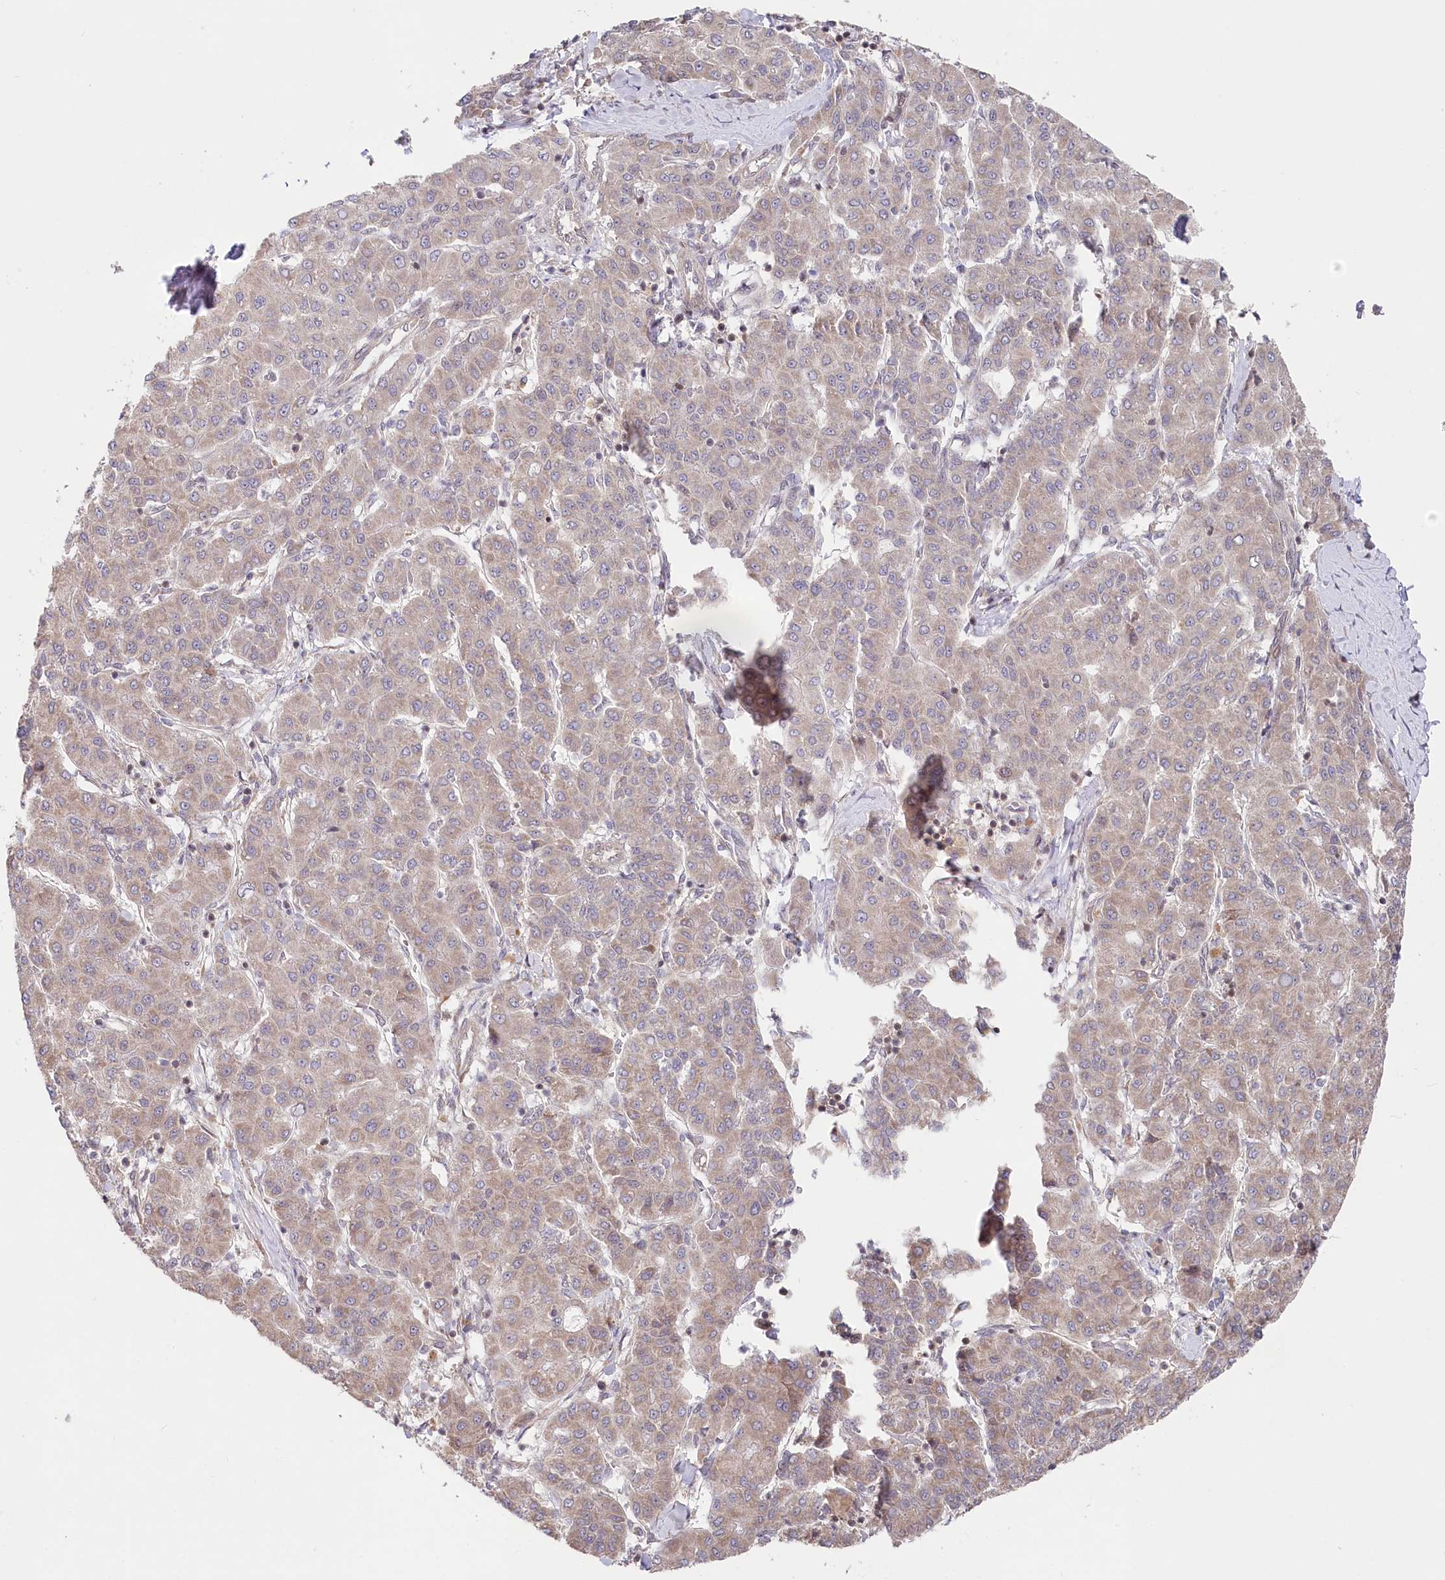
{"staining": {"intensity": "weak", "quantity": "<25%", "location": "cytoplasmic/membranous"}, "tissue": "liver cancer", "cell_type": "Tumor cells", "image_type": "cancer", "snomed": [{"axis": "morphology", "description": "Carcinoma, Hepatocellular, NOS"}, {"axis": "topography", "description": "Liver"}], "caption": "Micrograph shows no significant protein positivity in tumor cells of hepatocellular carcinoma (liver).", "gene": "CGGBP1", "patient": {"sex": "male", "age": 65}}